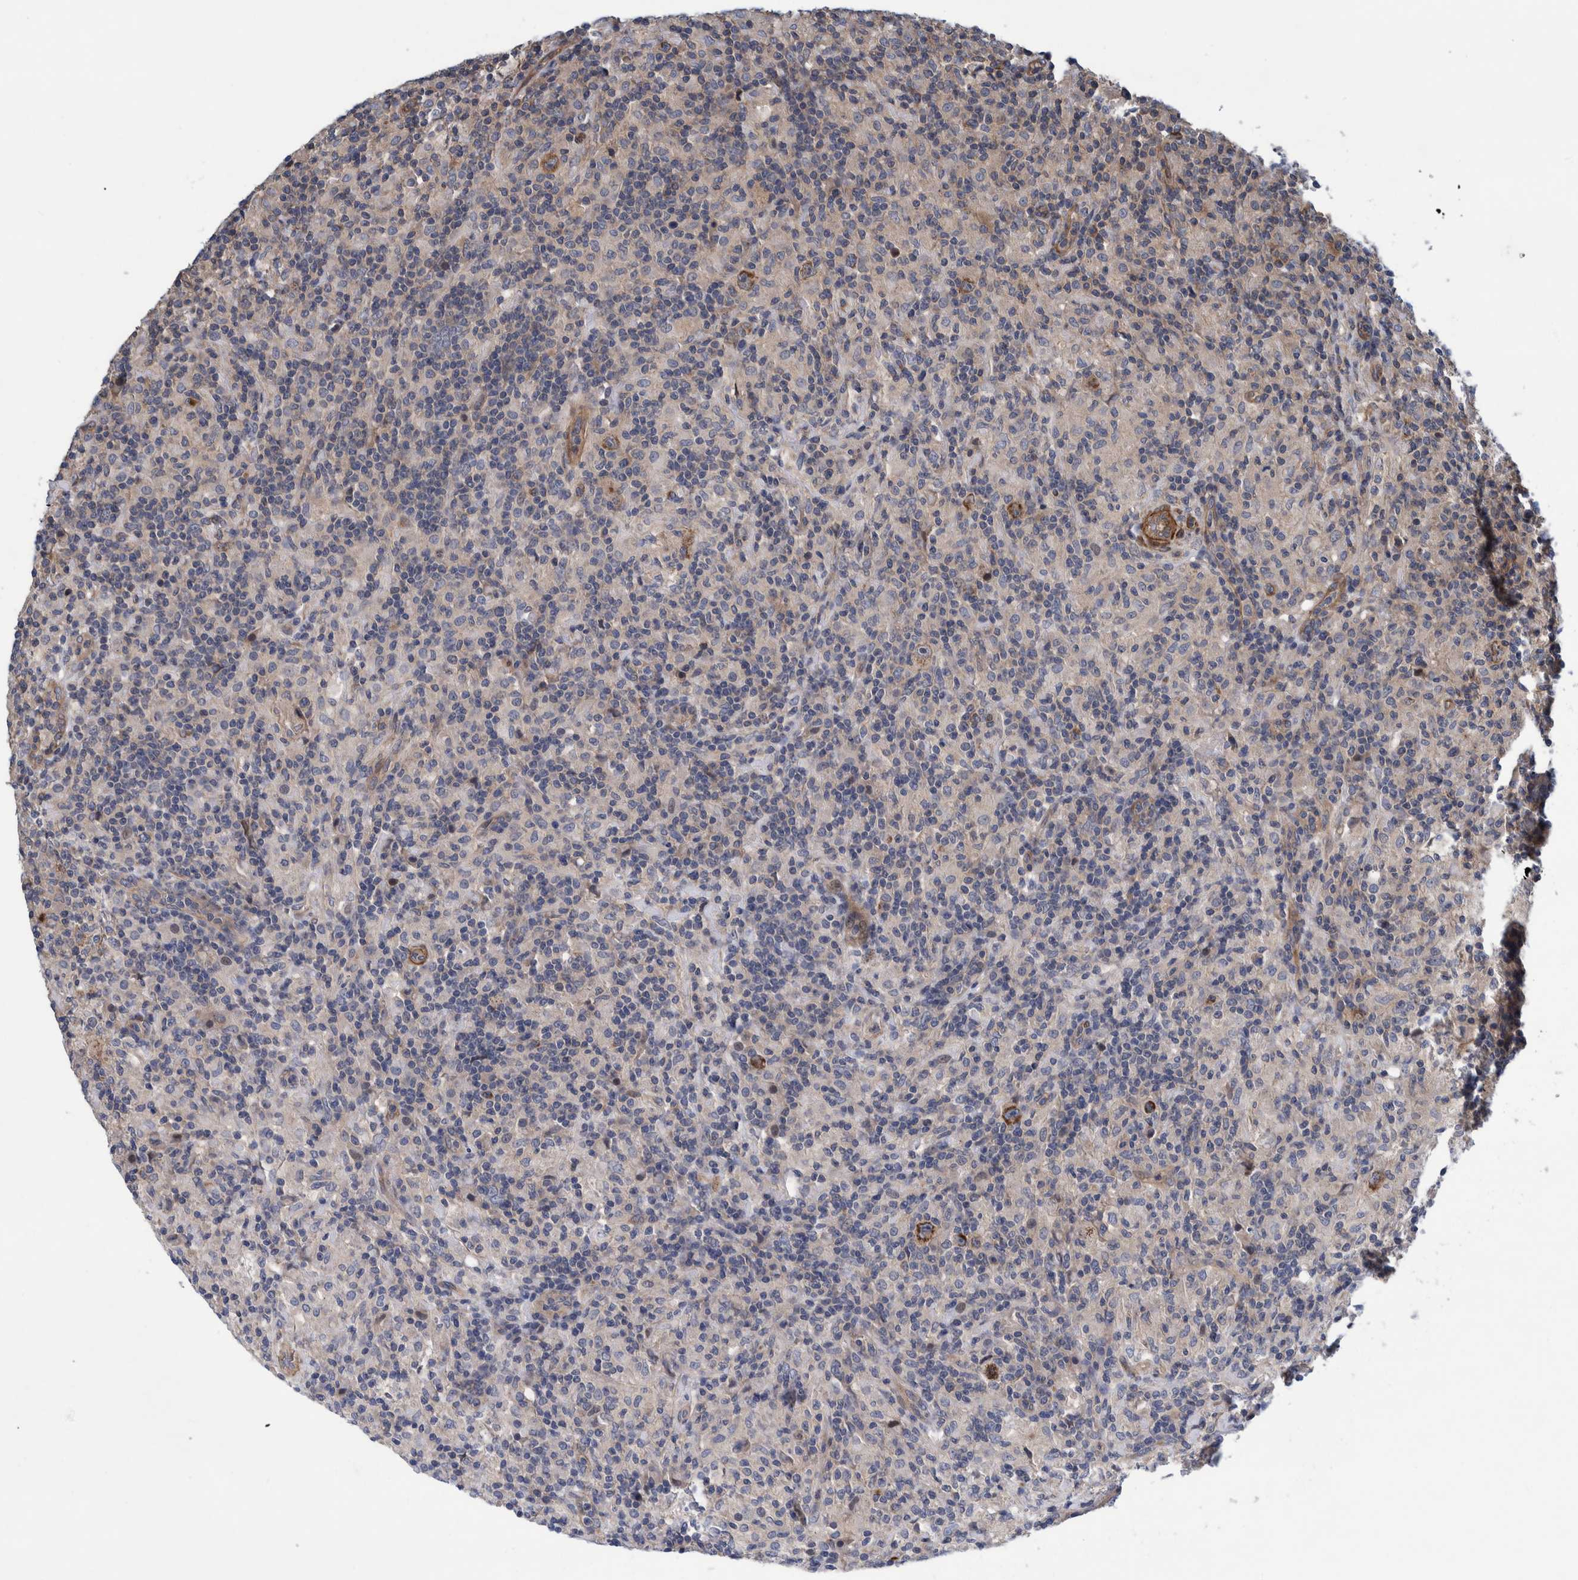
{"staining": {"intensity": "moderate", "quantity": ">75%", "location": "cytoplasmic/membranous"}, "tissue": "lymphoma", "cell_type": "Tumor cells", "image_type": "cancer", "snomed": [{"axis": "morphology", "description": "Hodgkin's disease, NOS"}, {"axis": "topography", "description": "Lymph node"}], "caption": "IHC of human Hodgkin's disease reveals medium levels of moderate cytoplasmic/membranous positivity in approximately >75% of tumor cells.", "gene": "GRPEL2", "patient": {"sex": "male", "age": 70}}